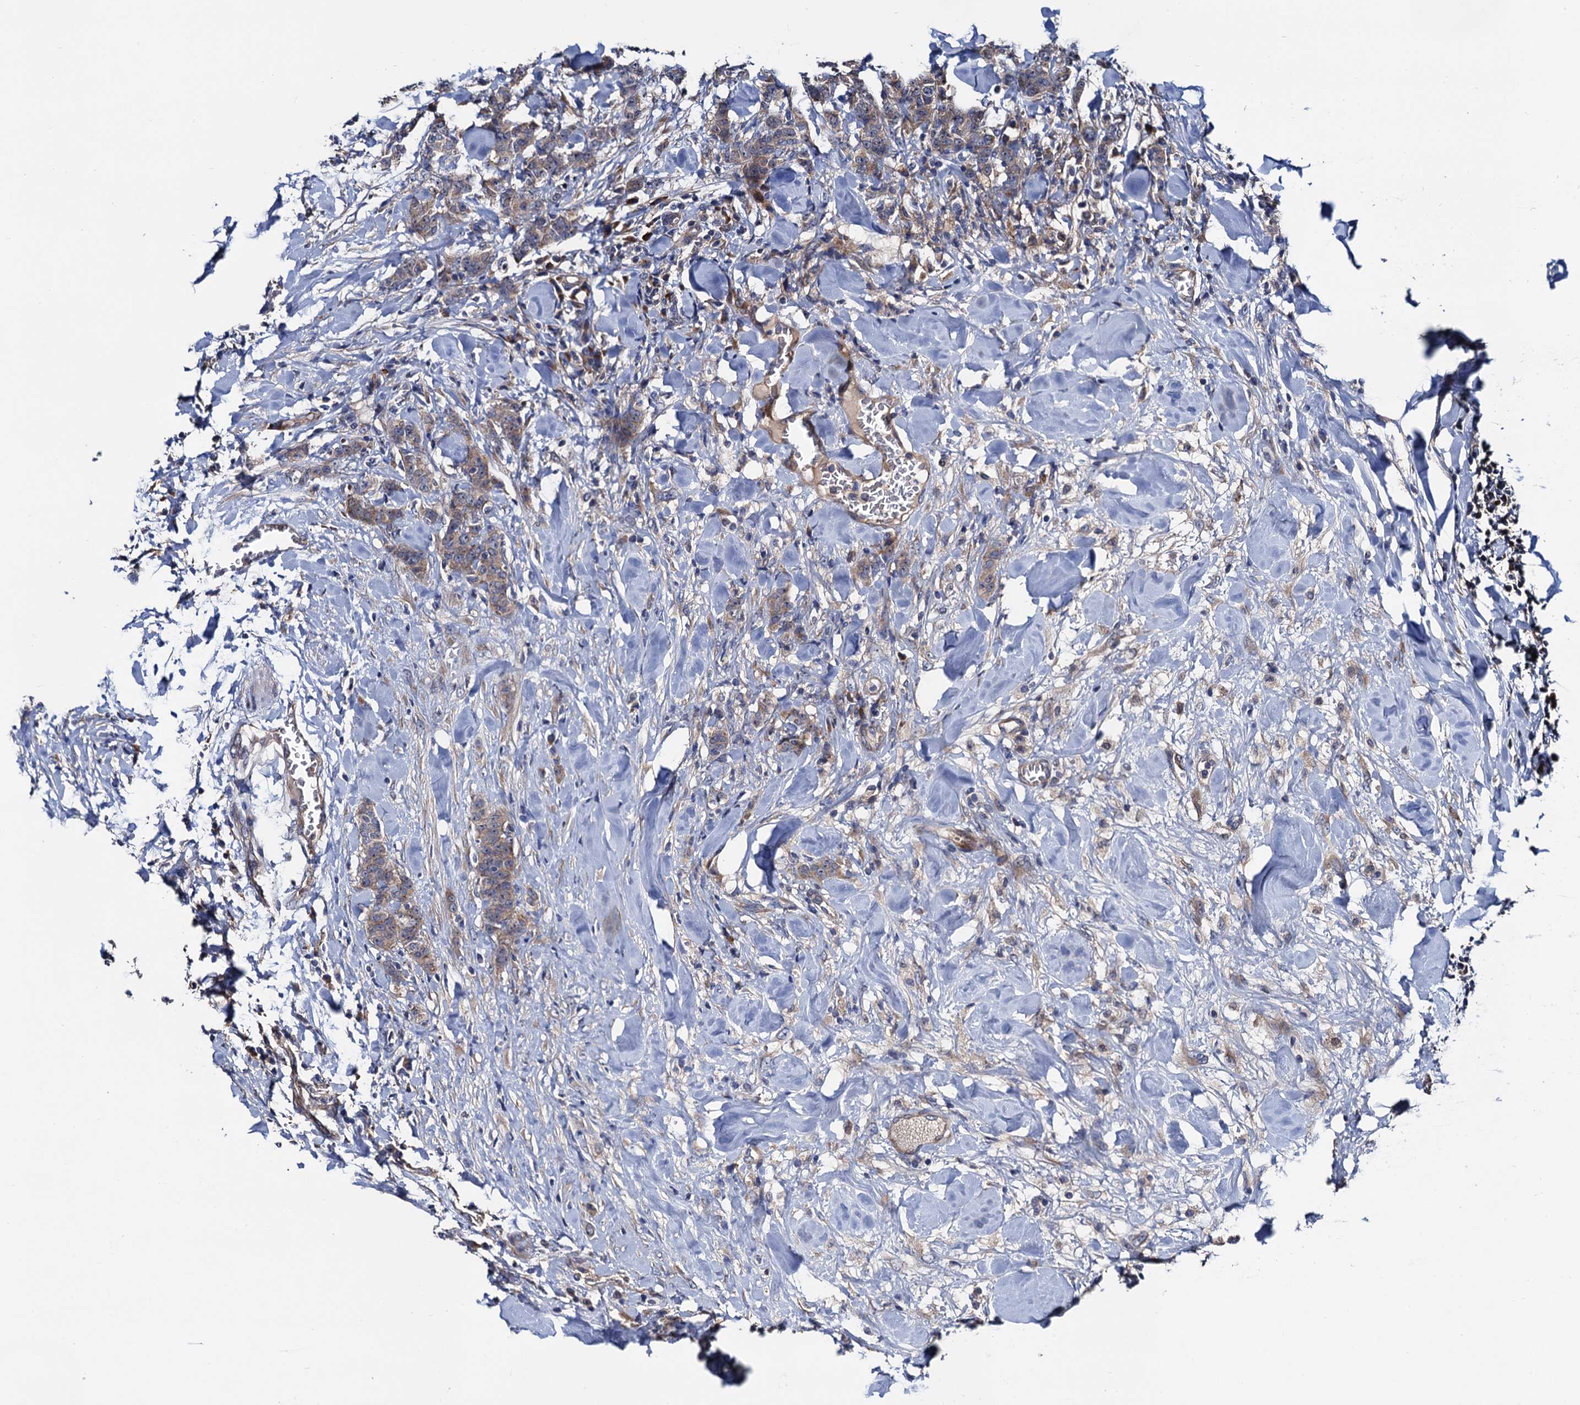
{"staining": {"intensity": "weak", "quantity": "25%-75%", "location": "cytoplasmic/membranous"}, "tissue": "breast cancer", "cell_type": "Tumor cells", "image_type": "cancer", "snomed": [{"axis": "morphology", "description": "Duct carcinoma"}, {"axis": "topography", "description": "Breast"}], "caption": "A micrograph of invasive ductal carcinoma (breast) stained for a protein displays weak cytoplasmic/membranous brown staining in tumor cells.", "gene": "TRMT112", "patient": {"sex": "female", "age": 40}}